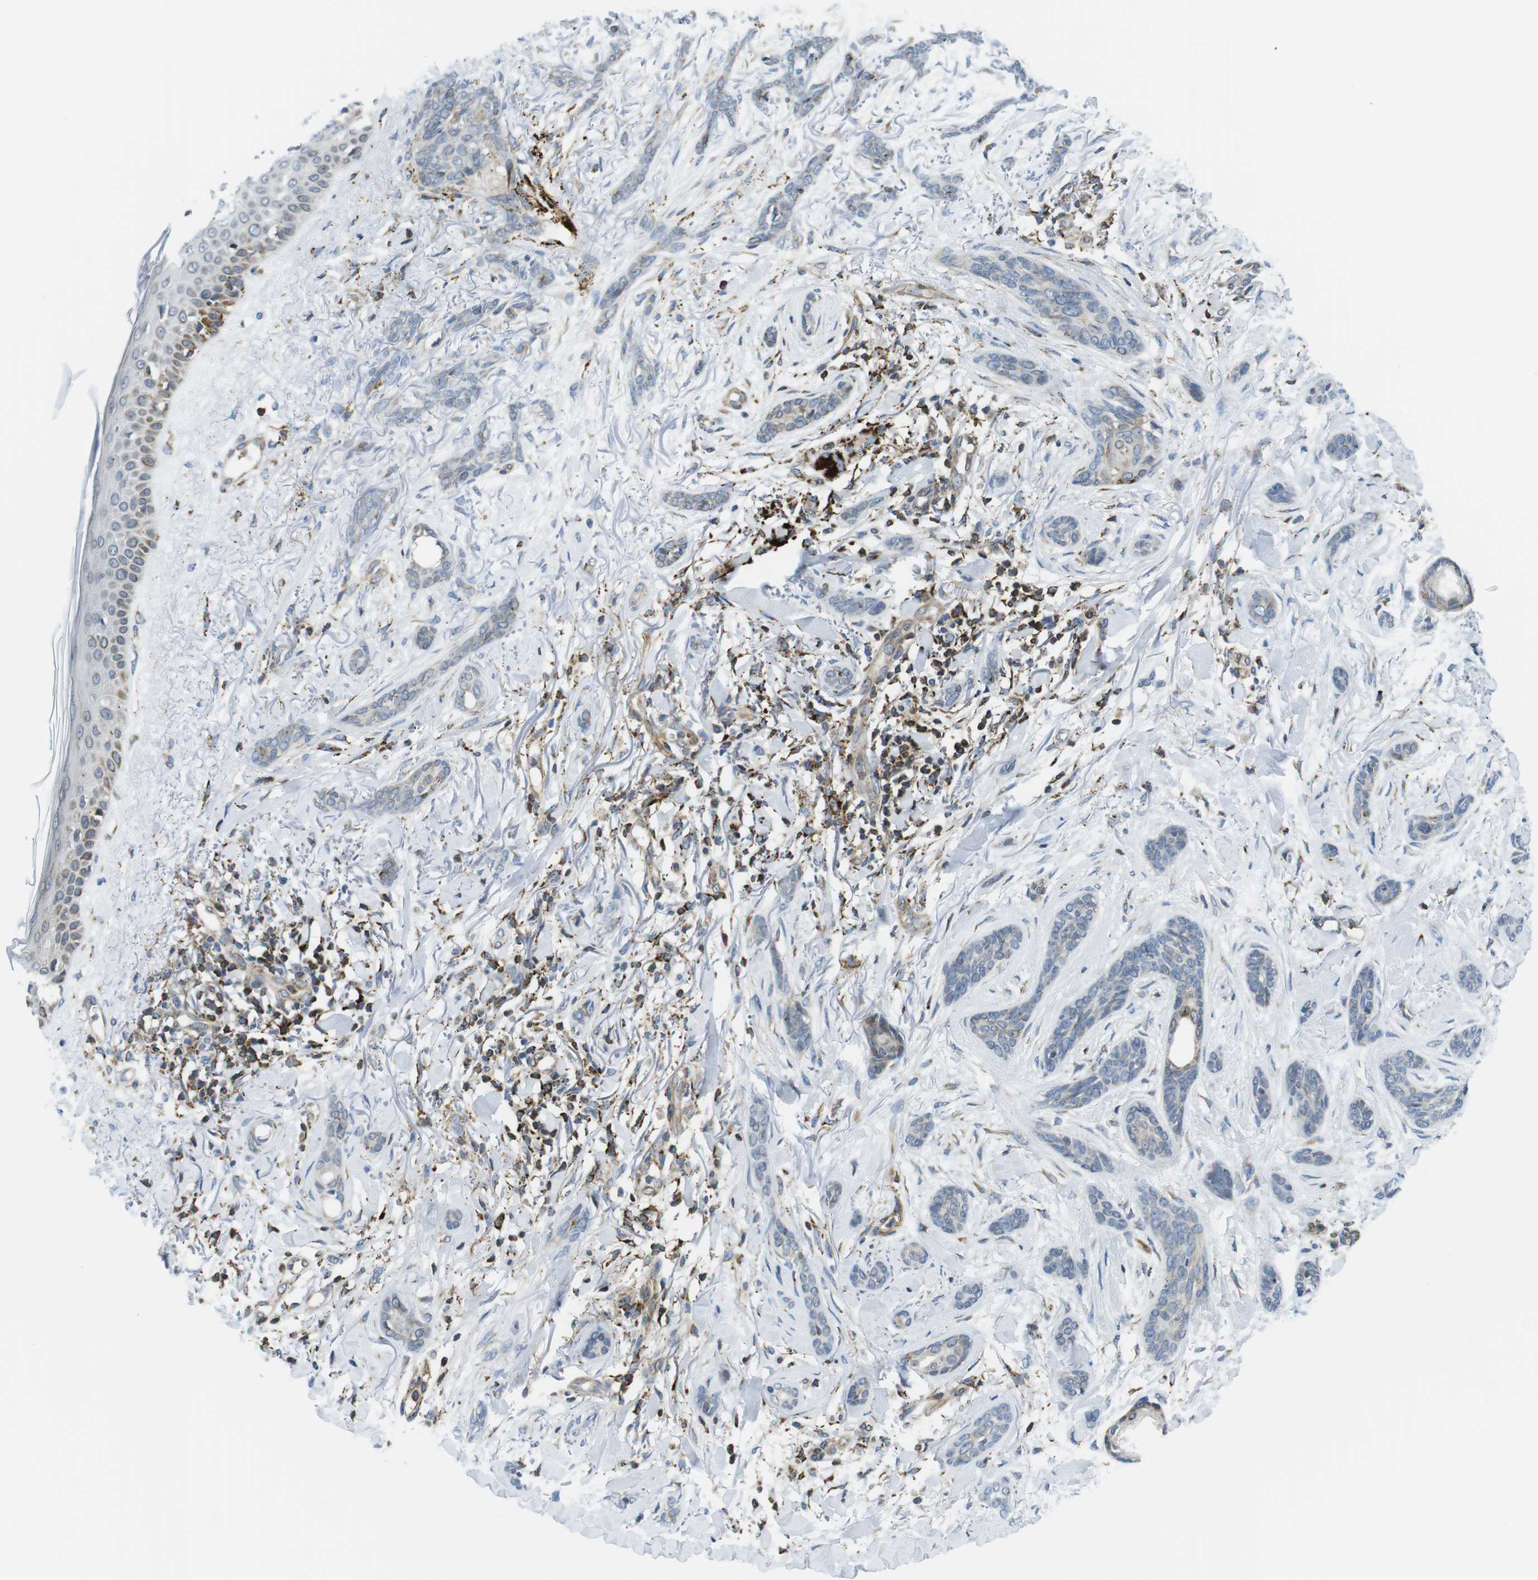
{"staining": {"intensity": "negative", "quantity": "none", "location": "none"}, "tissue": "skin cancer", "cell_type": "Tumor cells", "image_type": "cancer", "snomed": [{"axis": "morphology", "description": "Basal cell carcinoma"}, {"axis": "morphology", "description": "Adnexal tumor, benign"}, {"axis": "topography", "description": "Skin"}], "caption": "The image demonstrates no significant positivity in tumor cells of skin benign adnexal tumor. (Brightfield microscopy of DAB (3,3'-diaminobenzidine) immunohistochemistry at high magnification).", "gene": "KCNE3", "patient": {"sex": "female", "age": 42}}